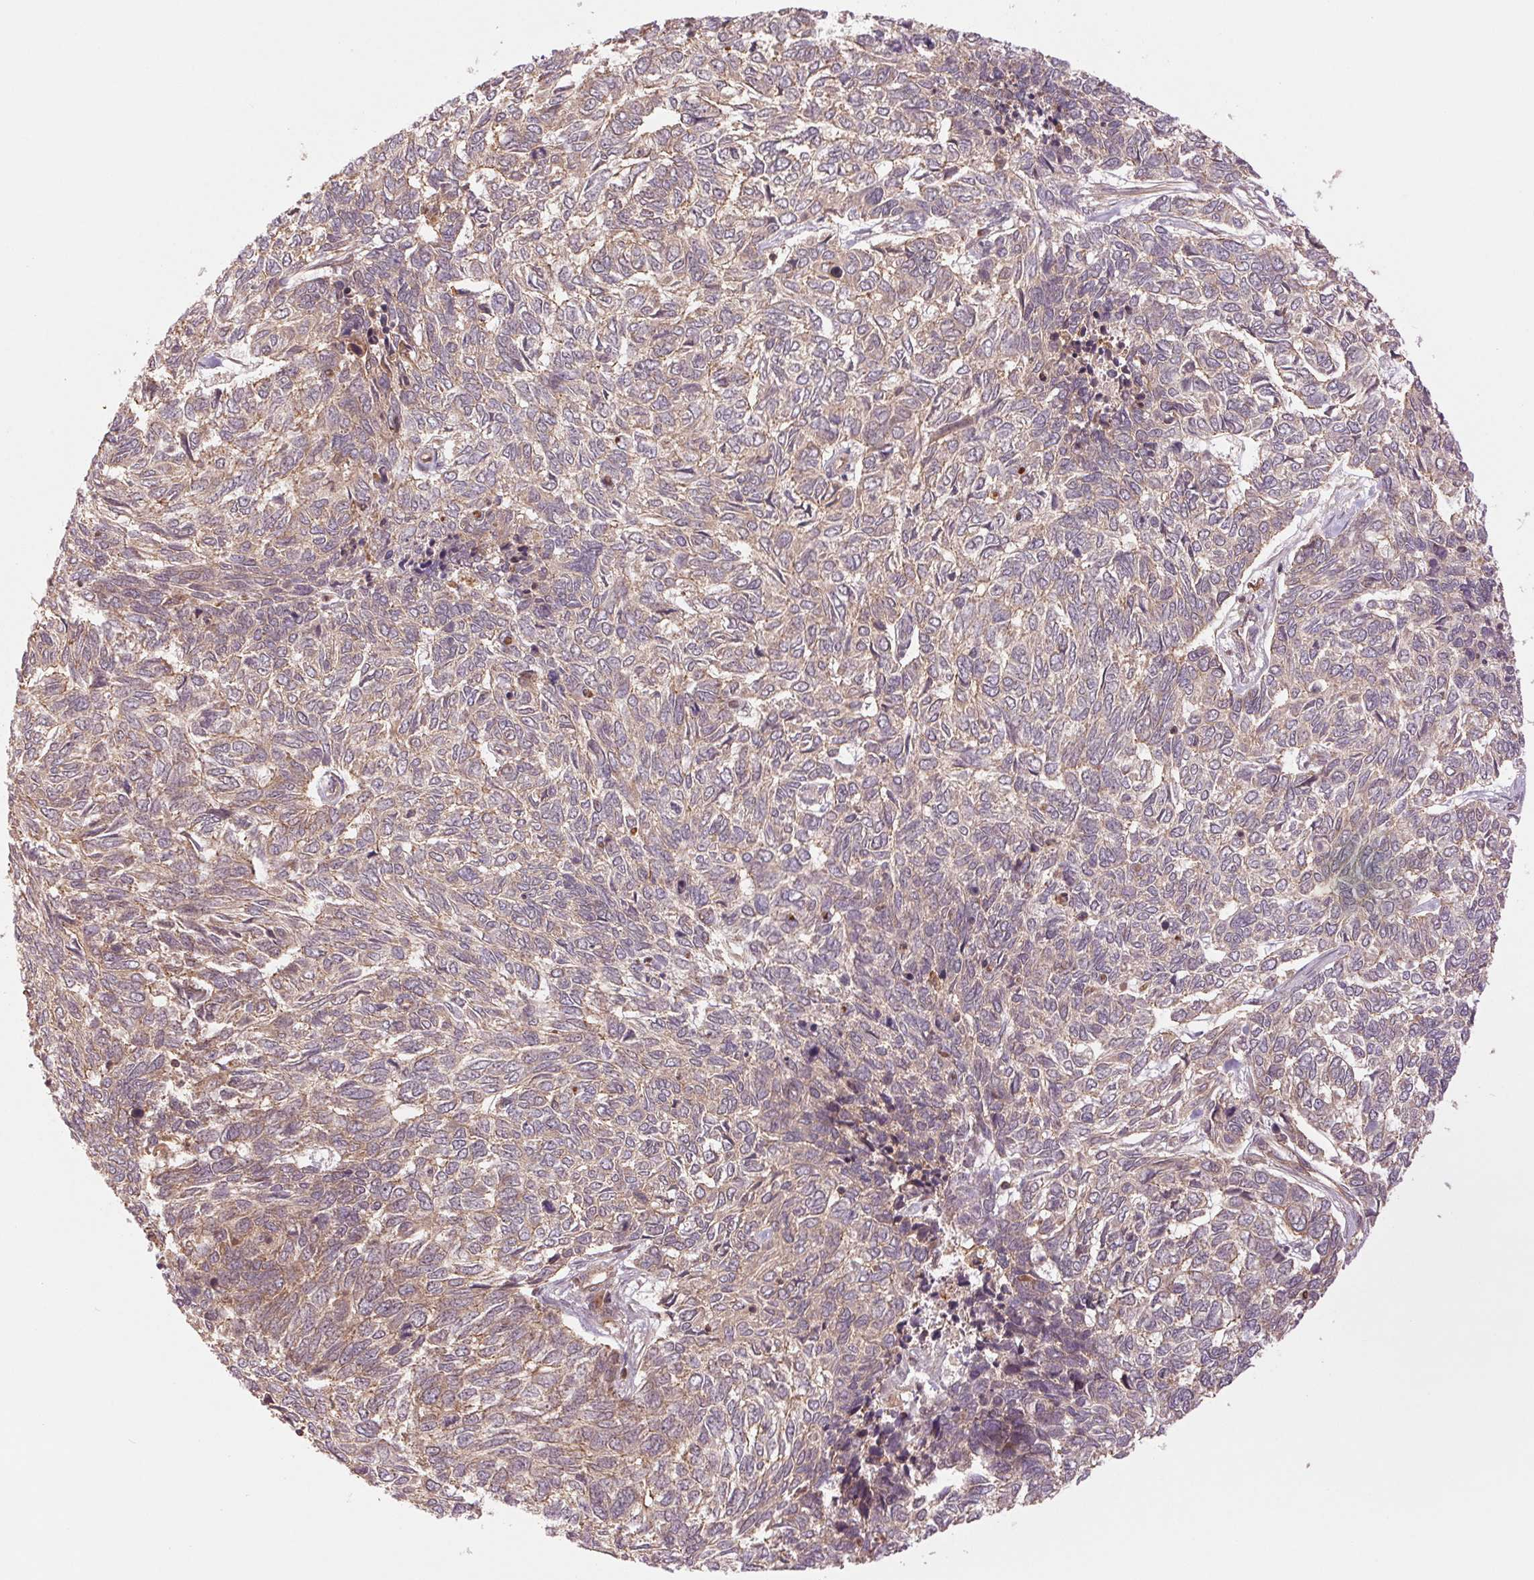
{"staining": {"intensity": "weak", "quantity": ">75%", "location": "cytoplasmic/membranous"}, "tissue": "skin cancer", "cell_type": "Tumor cells", "image_type": "cancer", "snomed": [{"axis": "morphology", "description": "Basal cell carcinoma"}, {"axis": "topography", "description": "Skin"}], "caption": "Weak cytoplasmic/membranous positivity is seen in about >75% of tumor cells in skin basal cell carcinoma.", "gene": "STARD7", "patient": {"sex": "female", "age": 65}}